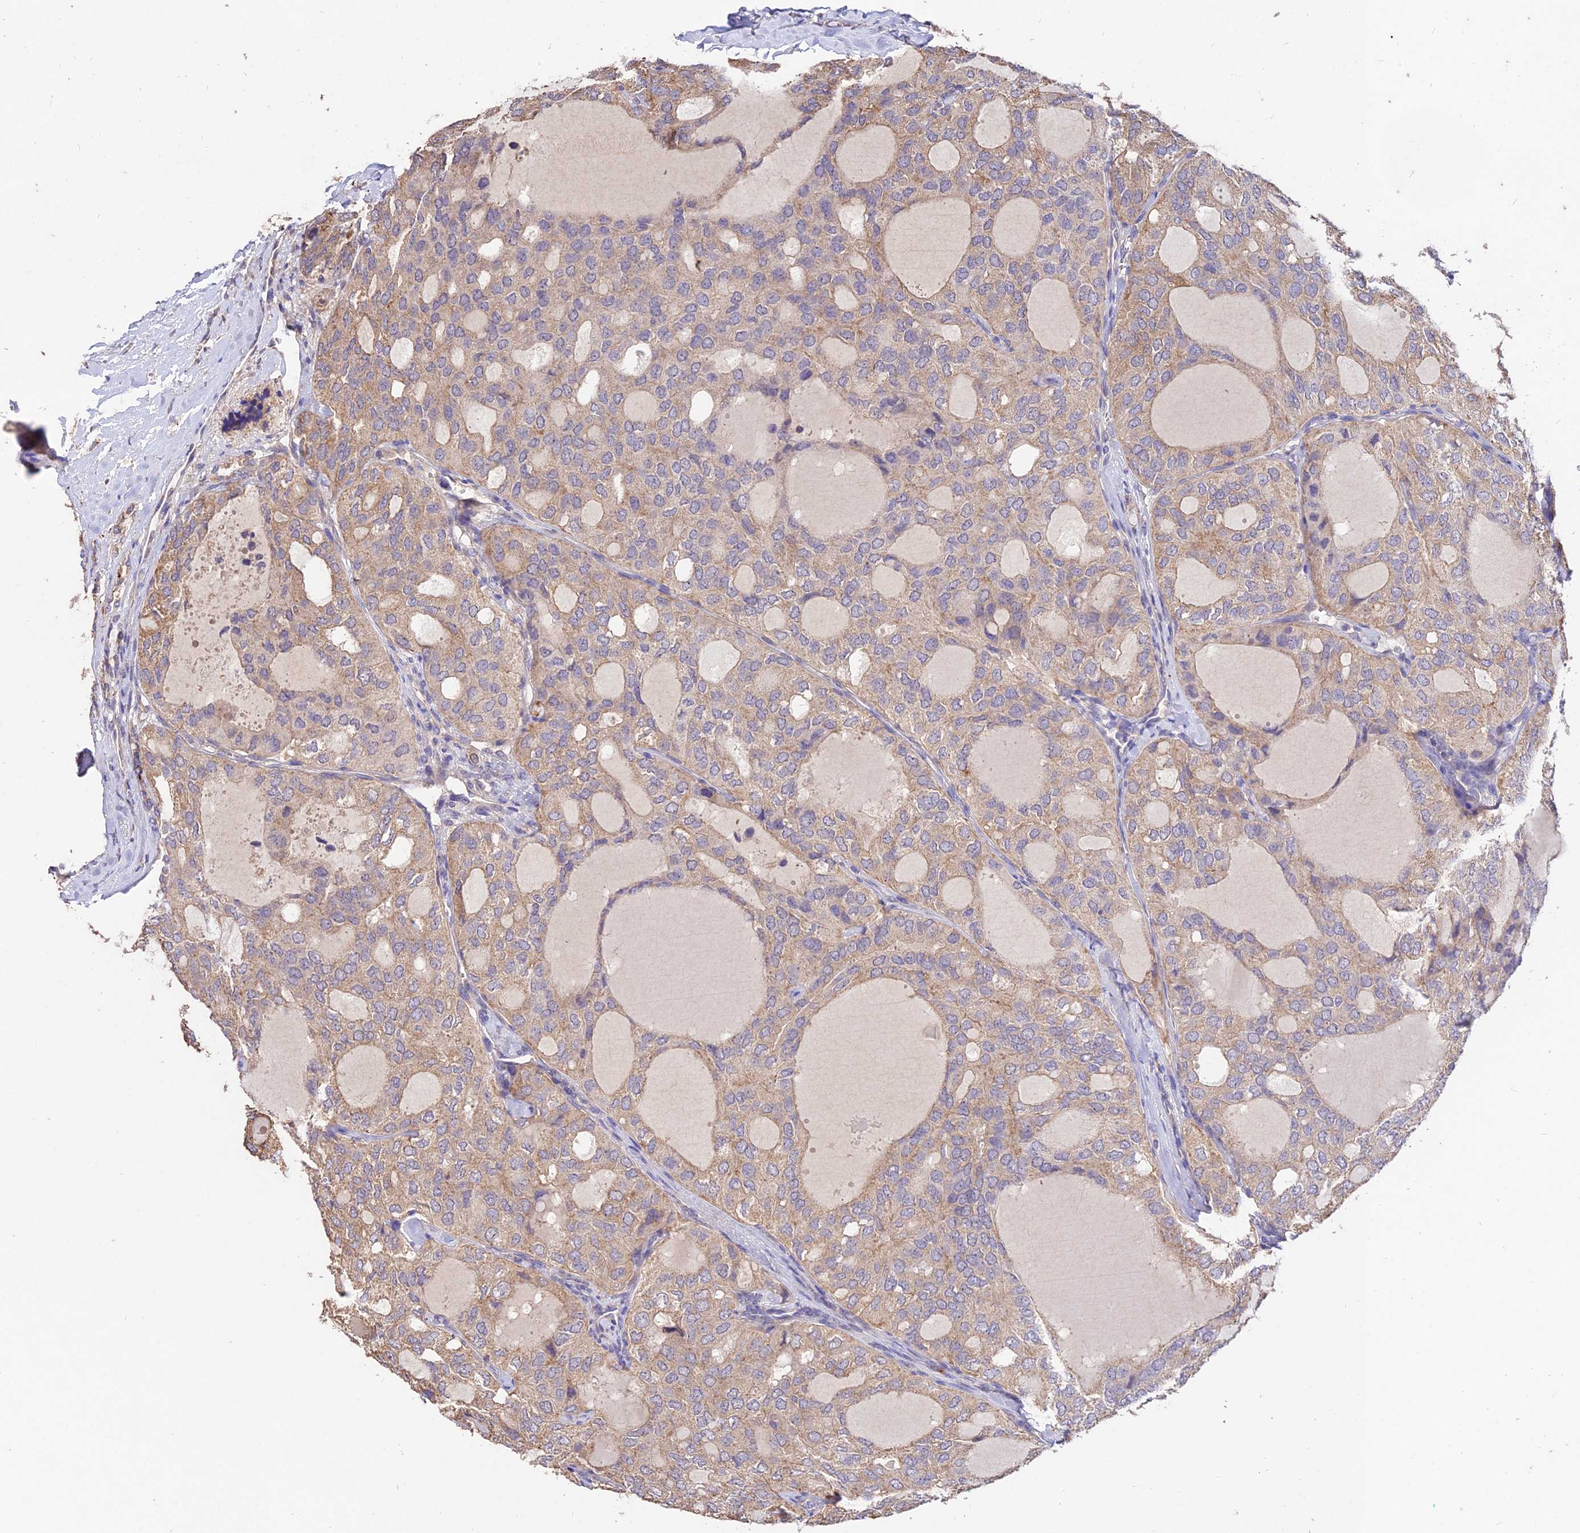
{"staining": {"intensity": "weak", "quantity": ">75%", "location": "cytoplasmic/membranous"}, "tissue": "thyroid cancer", "cell_type": "Tumor cells", "image_type": "cancer", "snomed": [{"axis": "morphology", "description": "Follicular adenoma carcinoma, NOS"}, {"axis": "topography", "description": "Thyroid gland"}], "caption": "Immunohistochemistry (IHC) of follicular adenoma carcinoma (thyroid) reveals low levels of weak cytoplasmic/membranous staining in about >75% of tumor cells. (DAB IHC with brightfield microscopy, high magnification).", "gene": "SDHD", "patient": {"sex": "male", "age": 75}}